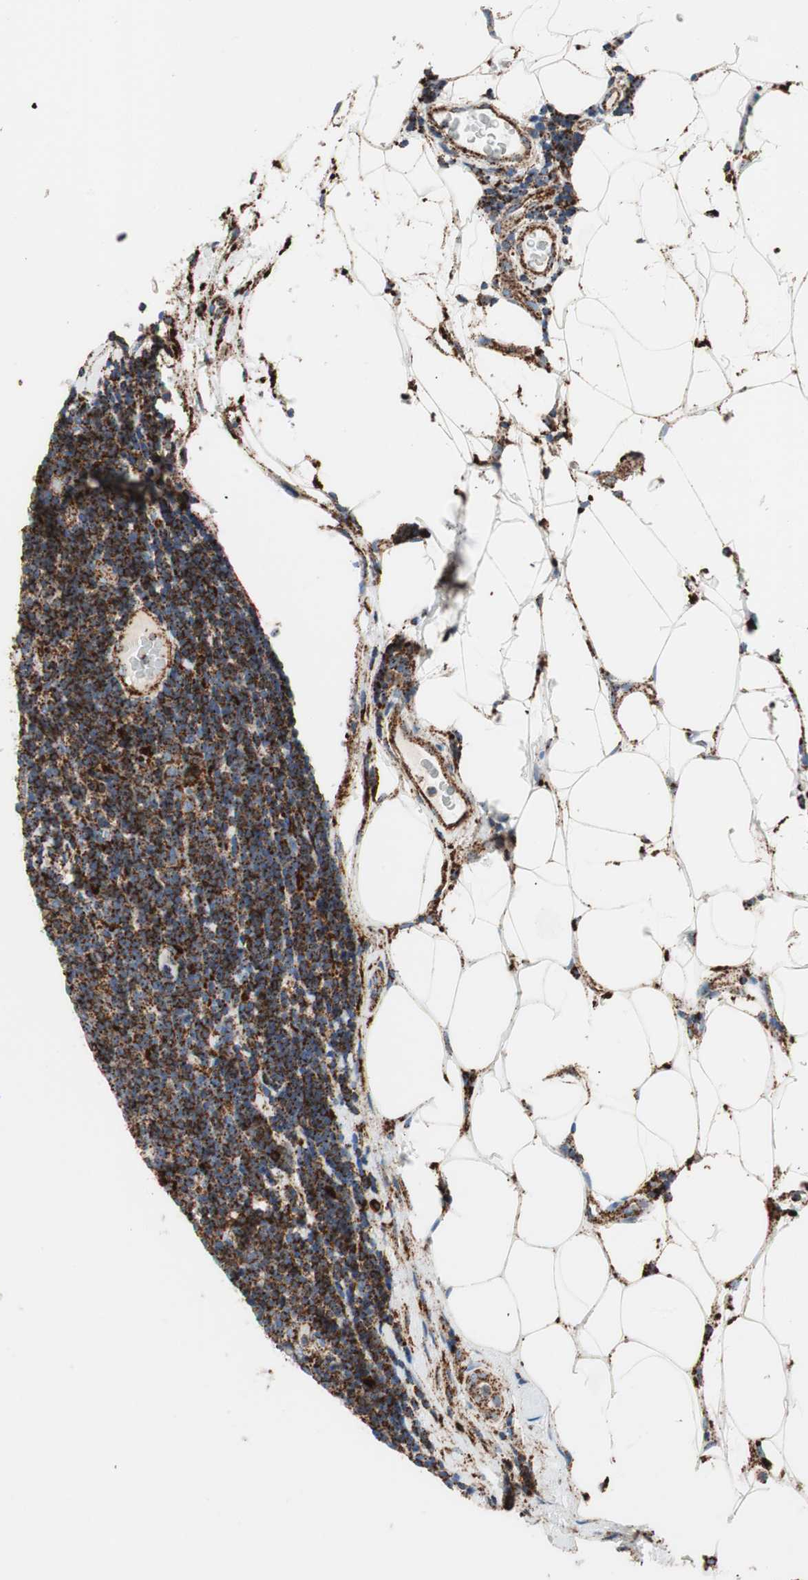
{"staining": {"intensity": "strong", "quantity": ">75%", "location": "cytoplasmic/membranous"}, "tissue": "lymphoma", "cell_type": "Tumor cells", "image_type": "cancer", "snomed": [{"axis": "morphology", "description": "Malignant lymphoma, non-Hodgkin's type, Low grade"}, {"axis": "topography", "description": "Lymph node"}], "caption": "Lymphoma stained with a brown dye reveals strong cytoplasmic/membranous positive staining in about >75% of tumor cells.", "gene": "LAMP1", "patient": {"sex": "male", "age": 83}}